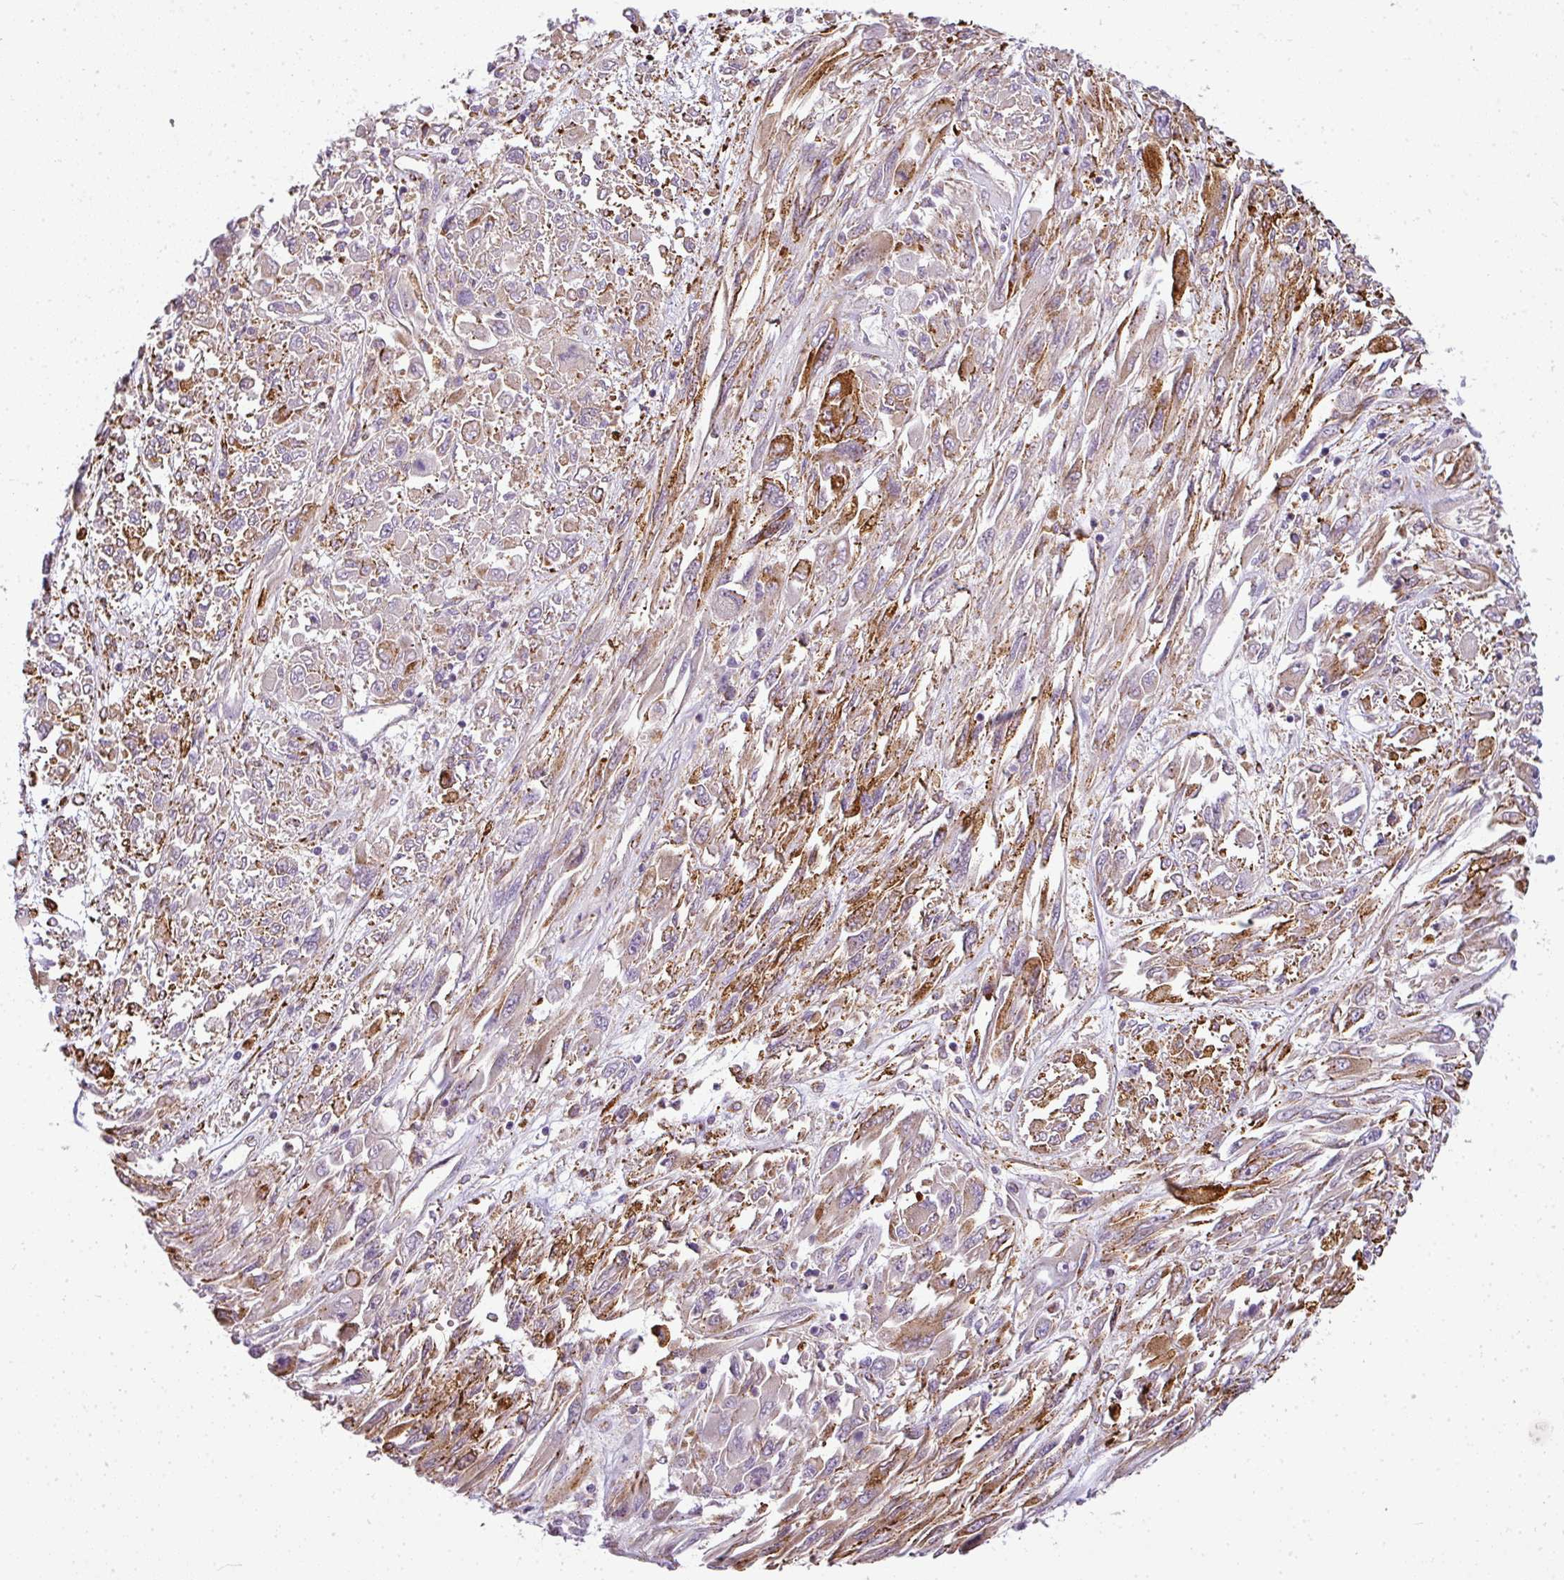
{"staining": {"intensity": "moderate", "quantity": "<25%", "location": "cytoplasmic/membranous"}, "tissue": "melanoma", "cell_type": "Tumor cells", "image_type": "cancer", "snomed": [{"axis": "morphology", "description": "Malignant melanoma, NOS"}, {"axis": "topography", "description": "Skin"}], "caption": "A high-resolution photomicrograph shows immunohistochemistry (IHC) staining of melanoma, which demonstrates moderate cytoplasmic/membranous staining in about <25% of tumor cells. Ihc stains the protein in brown and the nuclei are stained blue.", "gene": "ANKRD18A", "patient": {"sex": "female", "age": 91}}